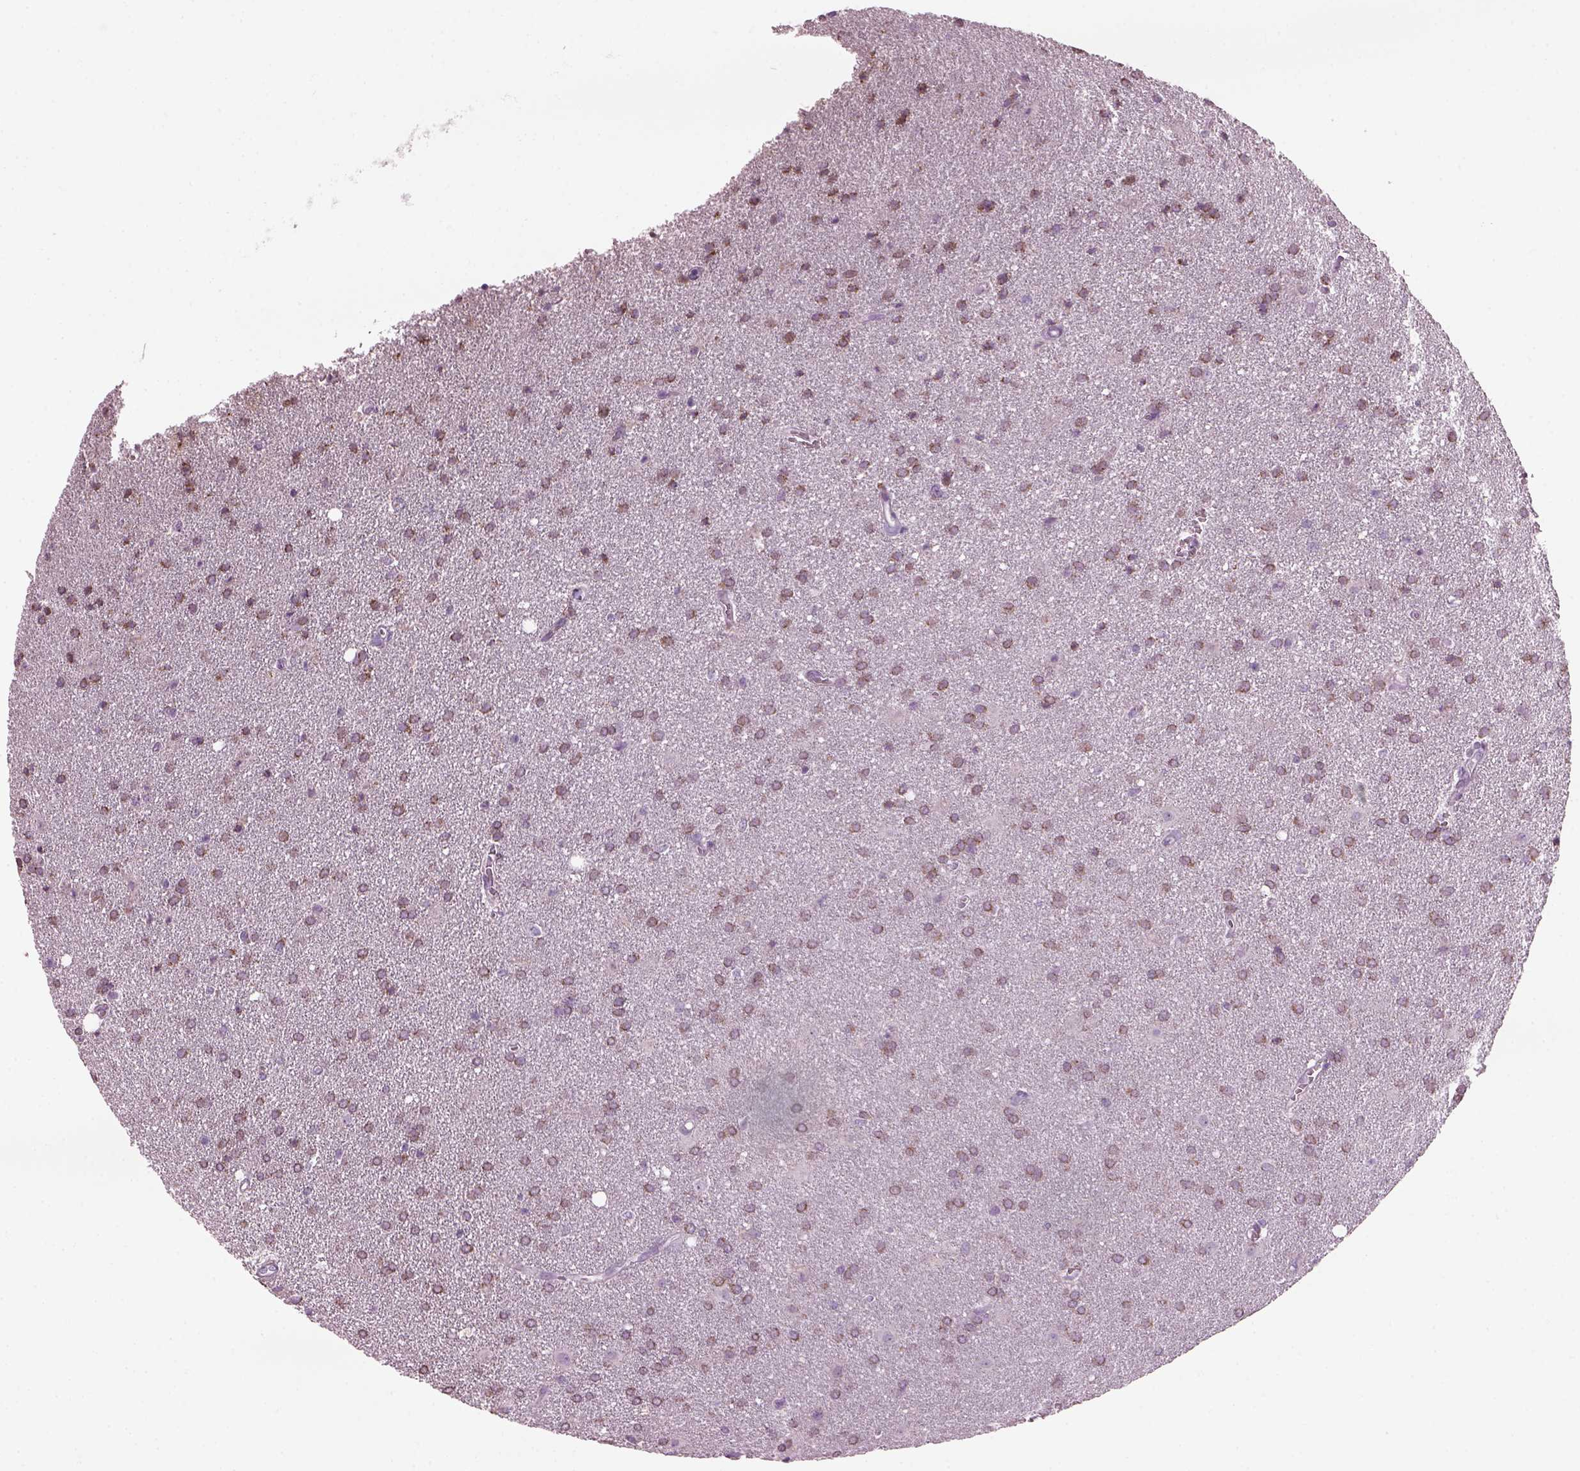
{"staining": {"intensity": "moderate", "quantity": ">75%", "location": "cytoplasmic/membranous"}, "tissue": "glioma", "cell_type": "Tumor cells", "image_type": "cancer", "snomed": [{"axis": "morphology", "description": "Glioma, malignant, Low grade"}, {"axis": "topography", "description": "Brain"}], "caption": "This micrograph reveals IHC staining of human malignant glioma (low-grade), with medium moderate cytoplasmic/membranous expression in about >75% of tumor cells.", "gene": "PRR9", "patient": {"sex": "male", "age": 58}}